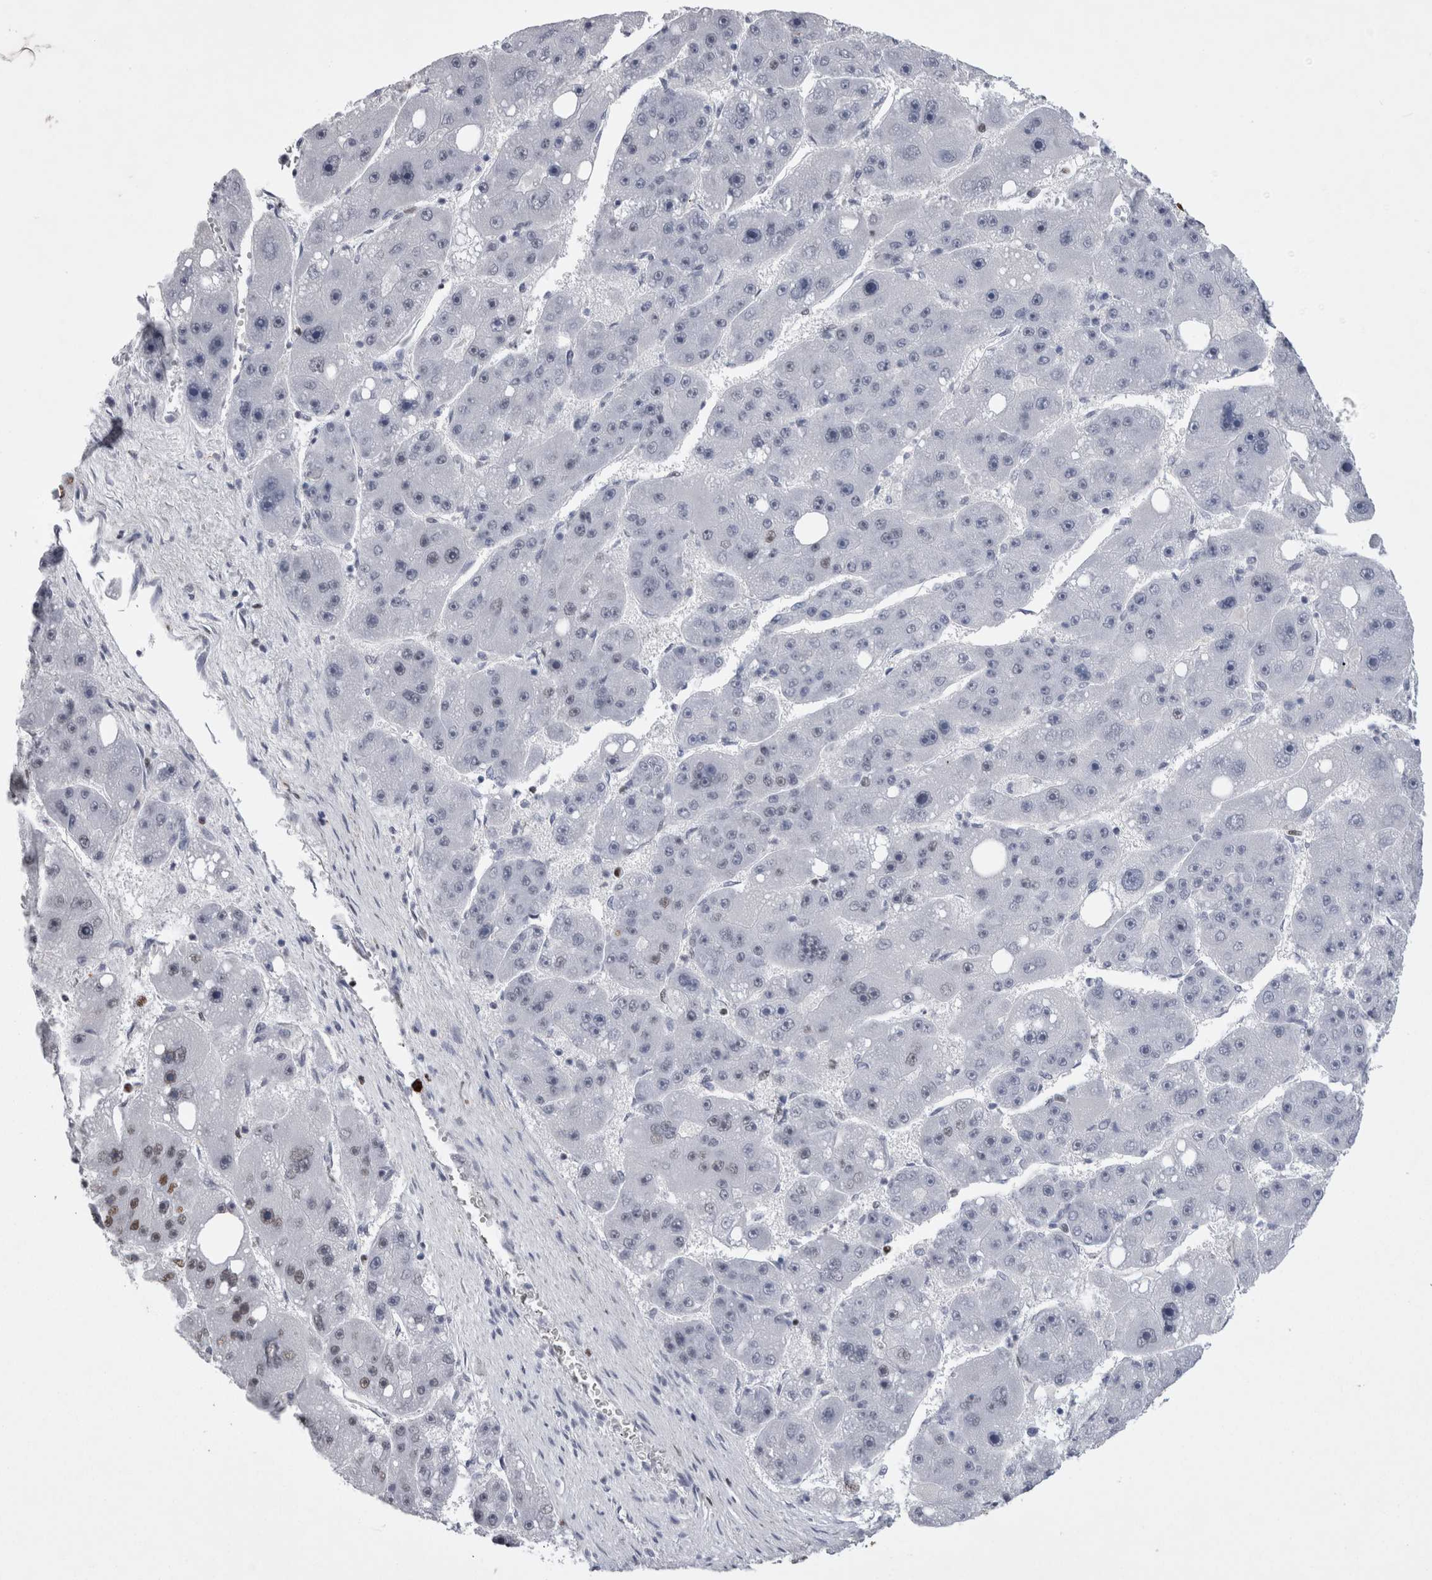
{"staining": {"intensity": "strong", "quantity": "25%-75%", "location": "nuclear"}, "tissue": "liver cancer", "cell_type": "Tumor cells", "image_type": "cancer", "snomed": [{"axis": "morphology", "description": "Carcinoma, Hepatocellular, NOS"}, {"axis": "topography", "description": "Liver"}], "caption": "The immunohistochemical stain labels strong nuclear expression in tumor cells of liver cancer tissue.", "gene": "ALPK3", "patient": {"sex": "female", "age": 61}}